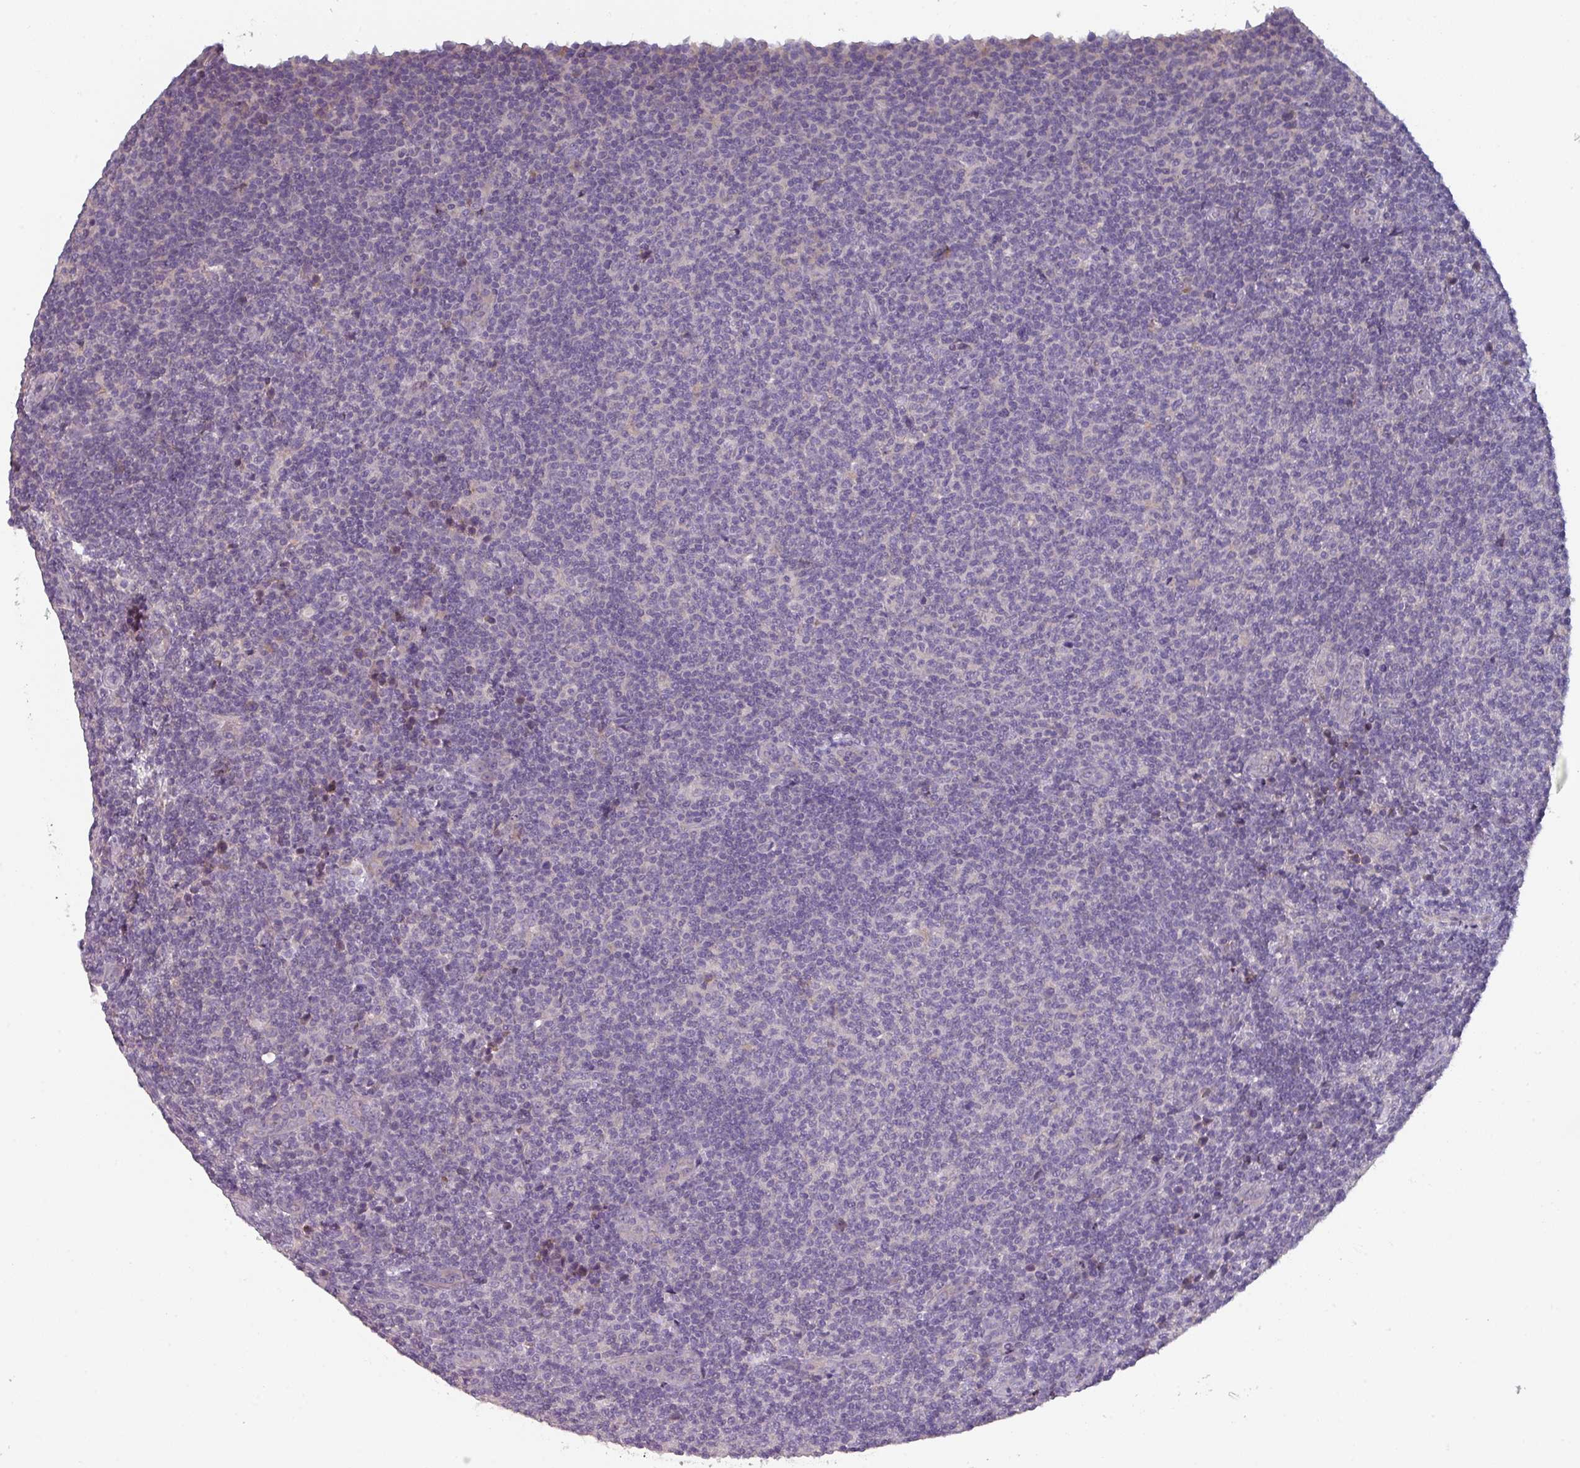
{"staining": {"intensity": "negative", "quantity": "none", "location": "none"}, "tissue": "lymphoma", "cell_type": "Tumor cells", "image_type": "cancer", "snomed": [{"axis": "morphology", "description": "Malignant lymphoma, non-Hodgkin's type, Low grade"}, {"axis": "topography", "description": "Lymph node"}], "caption": "This is a micrograph of immunohistochemistry (IHC) staining of malignant lymphoma, non-Hodgkin's type (low-grade), which shows no positivity in tumor cells. (DAB IHC with hematoxylin counter stain).", "gene": "PRAMEF8", "patient": {"sex": "male", "age": 66}}